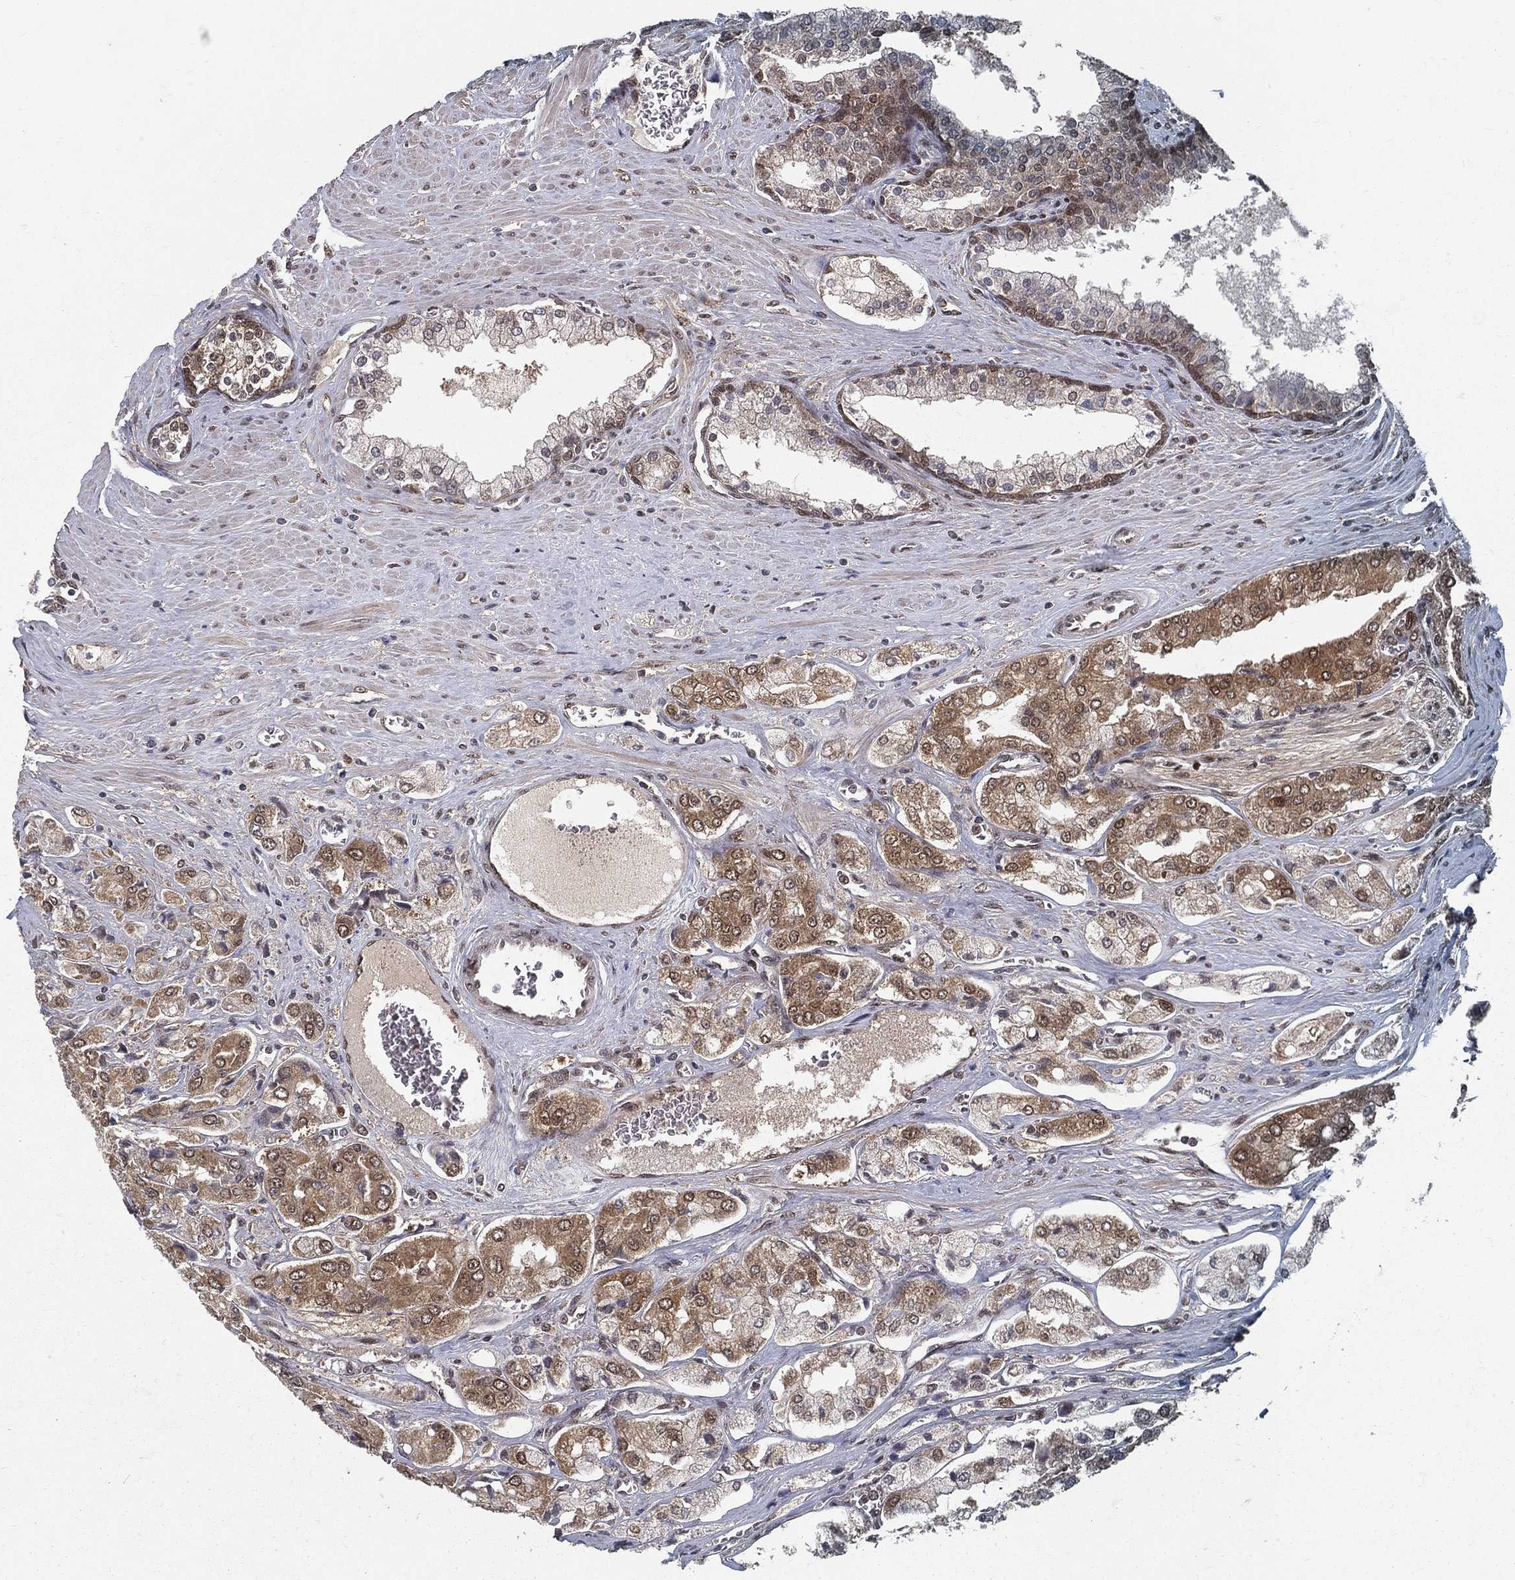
{"staining": {"intensity": "moderate", "quantity": "25%-75%", "location": "cytoplasmic/membranous"}, "tissue": "prostate cancer", "cell_type": "Tumor cells", "image_type": "cancer", "snomed": [{"axis": "morphology", "description": "Adenocarcinoma, NOS"}, {"axis": "topography", "description": "Prostate and seminal vesicle, NOS"}, {"axis": "topography", "description": "Prostate"}], "caption": "Prostate cancer stained with immunohistochemistry (IHC) reveals moderate cytoplasmic/membranous staining in approximately 25%-75% of tumor cells.", "gene": "CARM1", "patient": {"sex": "male", "age": 67}}